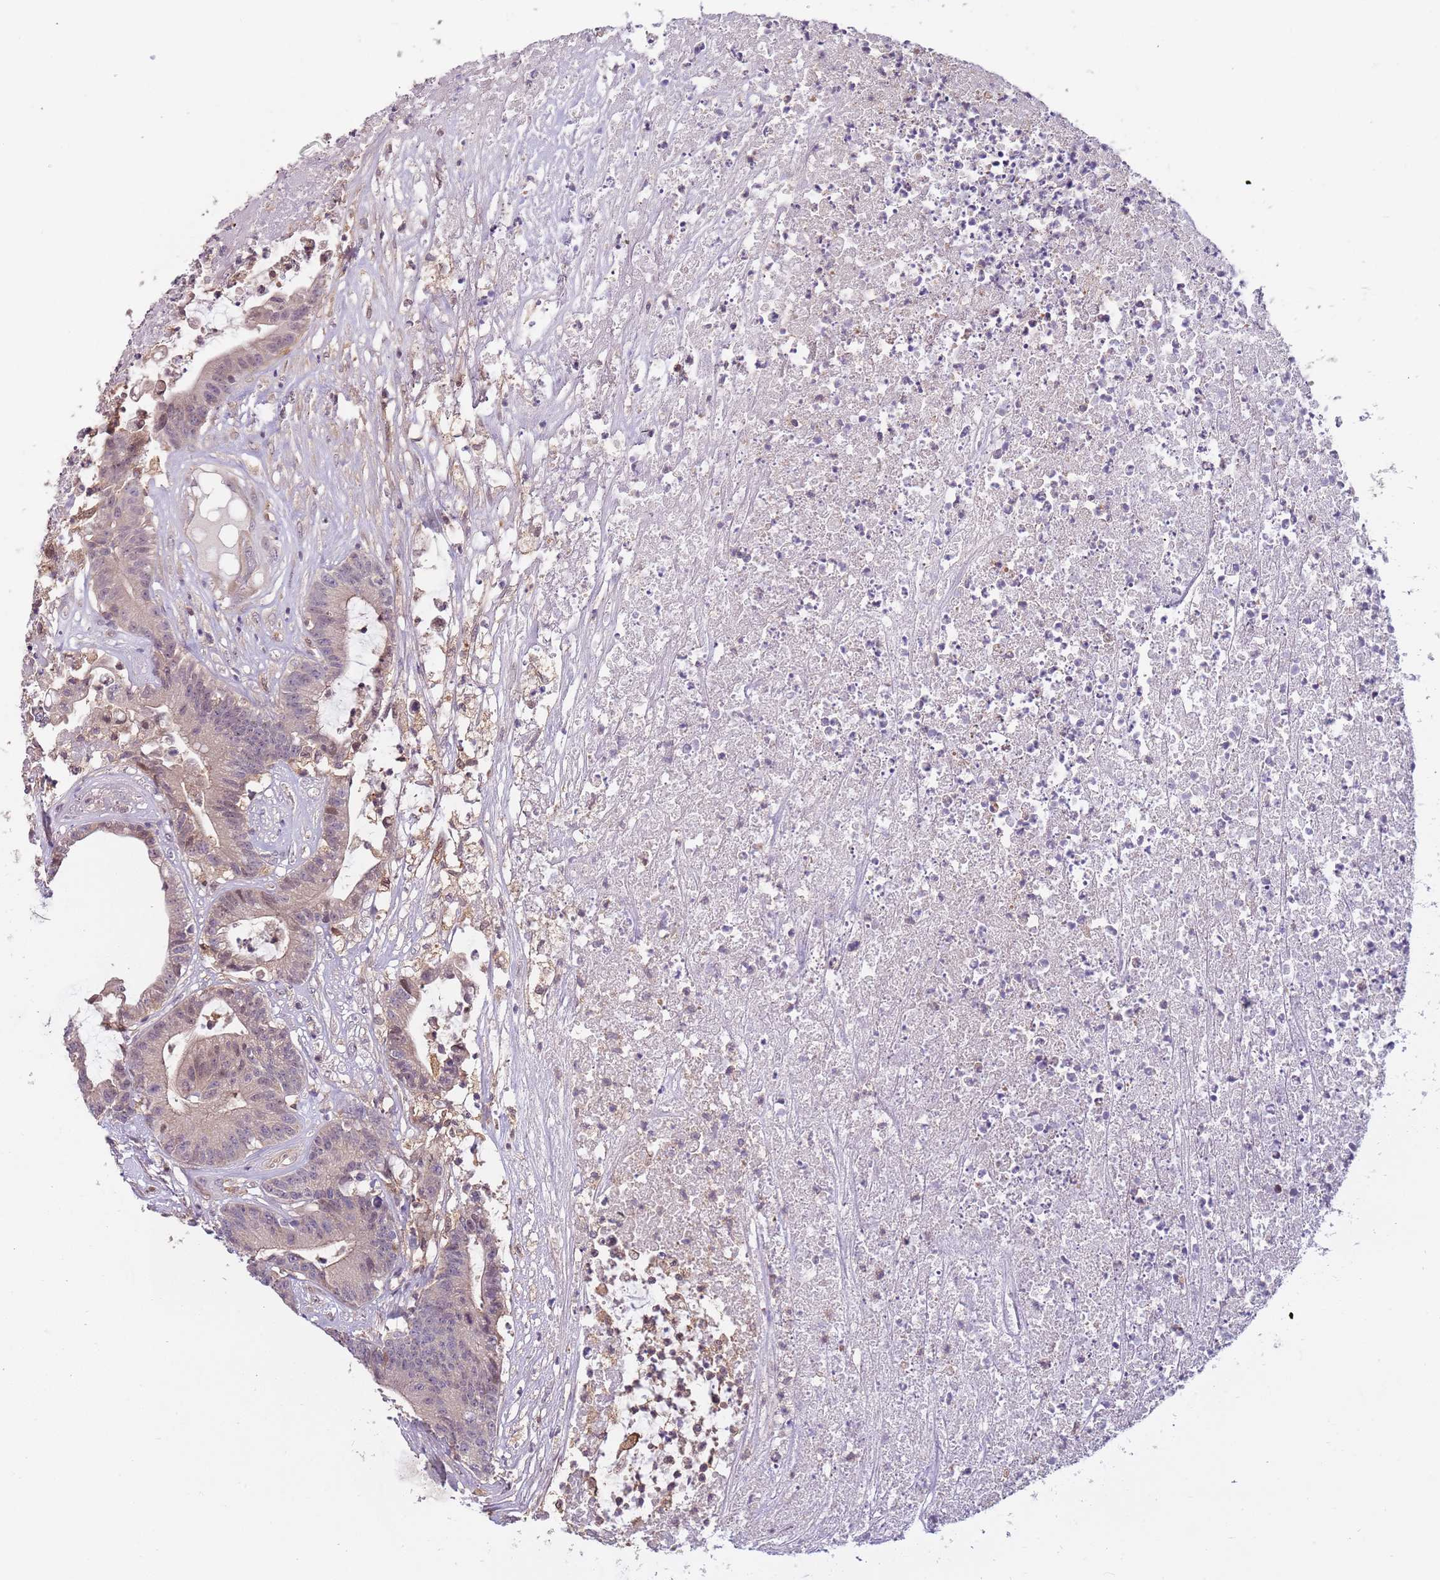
{"staining": {"intensity": "weak", "quantity": "<25%", "location": "nuclear"}, "tissue": "colorectal cancer", "cell_type": "Tumor cells", "image_type": "cancer", "snomed": [{"axis": "morphology", "description": "Adenocarcinoma, NOS"}, {"axis": "topography", "description": "Colon"}], "caption": "Immunohistochemistry (IHC) of adenocarcinoma (colorectal) displays no expression in tumor cells.", "gene": "GSTO2", "patient": {"sex": "female", "age": 84}}